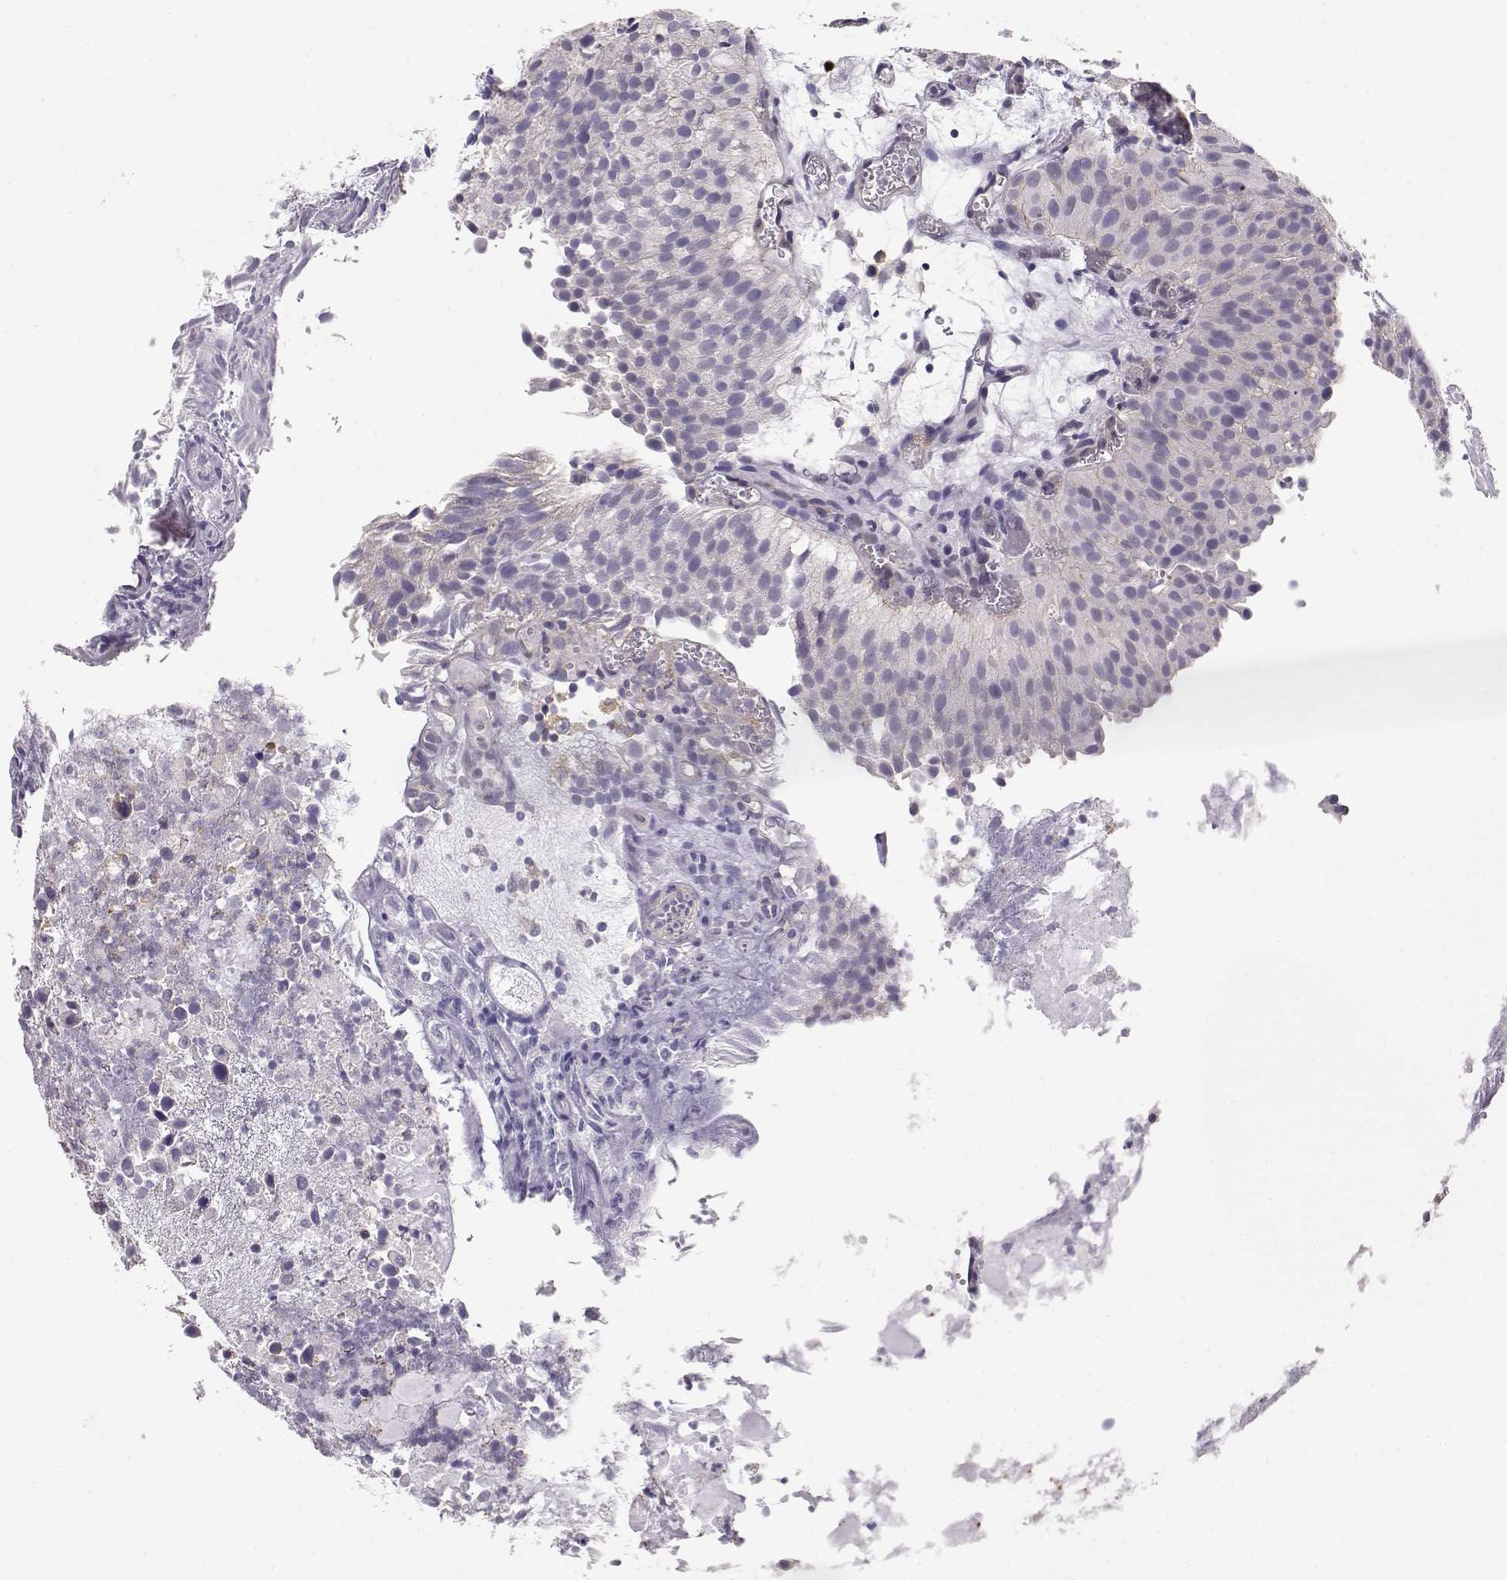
{"staining": {"intensity": "negative", "quantity": "none", "location": "none"}, "tissue": "urothelial cancer", "cell_type": "Tumor cells", "image_type": "cancer", "snomed": [{"axis": "morphology", "description": "Urothelial carcinoma, Low grade"}, {"axis": "topography", "description": "Urinary bladder"}], "caption": "Immunohistochemistry (IHC) image of neoplastic tissue: urothelial cancer stained with DAB (3,3'-diaminobenzidine) demonstrates no significant protein staining in tumor cells. The staining is performed using DAB brown chromogen with nuclei counter-stained in using hematoxylin.", "gene": "DAPL1", "patient": {"sex": "female", "age": 87}}